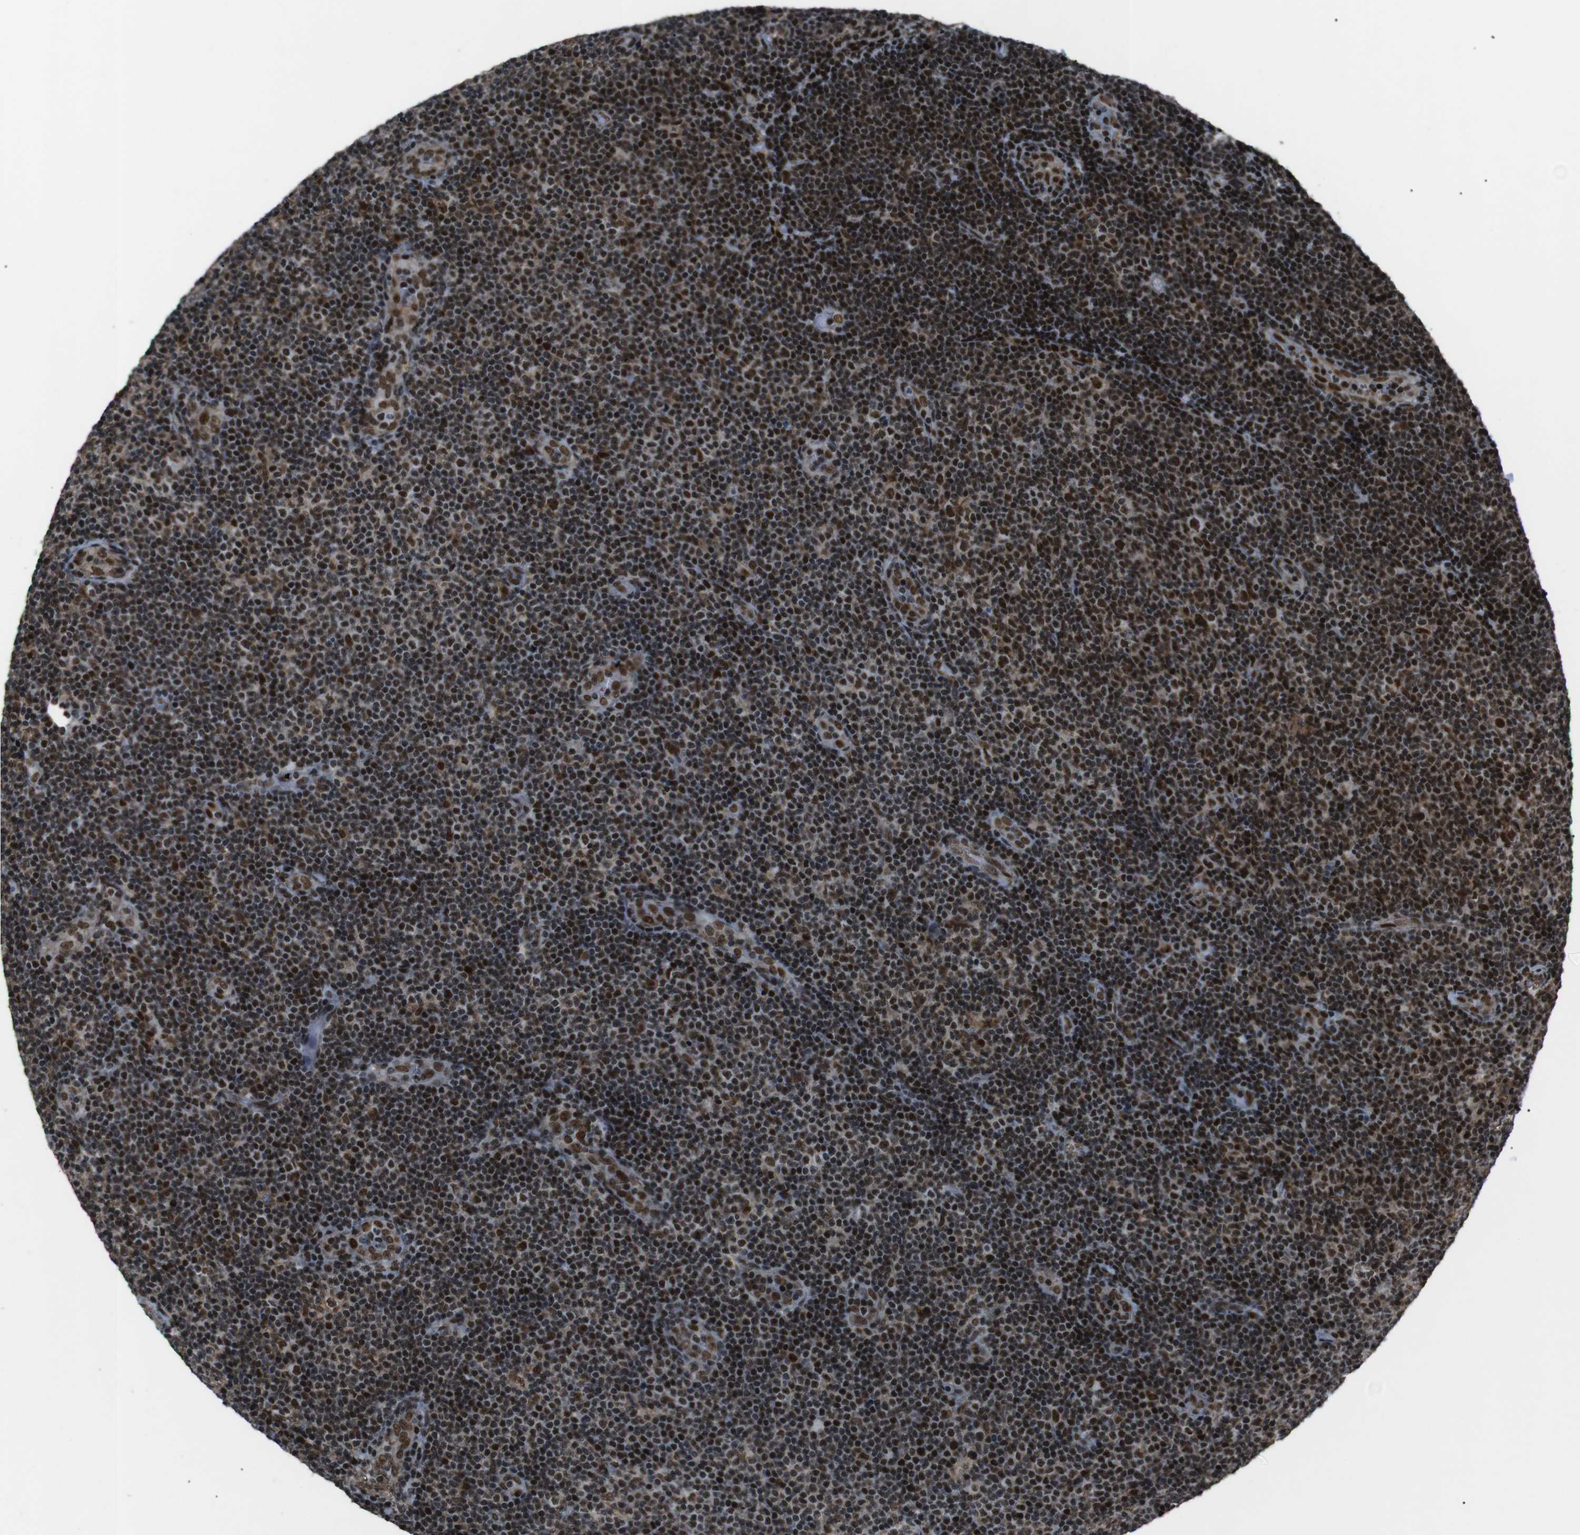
{"staining": {"intensity": "strong", "quantity": ">75%", "location": "nuclear"}, "tissue": "lymphoma", "cell_type": "Tumor cells", "image_type": "cancer", "snomed": [{"axis": "morphology", "description": "Malignant lymphoma, non-Hodgkin's type, Low grade"}, {"axis": "topography", "description": "Lymph node"}], "caption": "Lymphoma stained with a brown dye exhibits strong nuclear positive staining in about >75% of tumor cells.", "gene": "HNRNPU", "patient": {"sex": "male", "age": 83}}